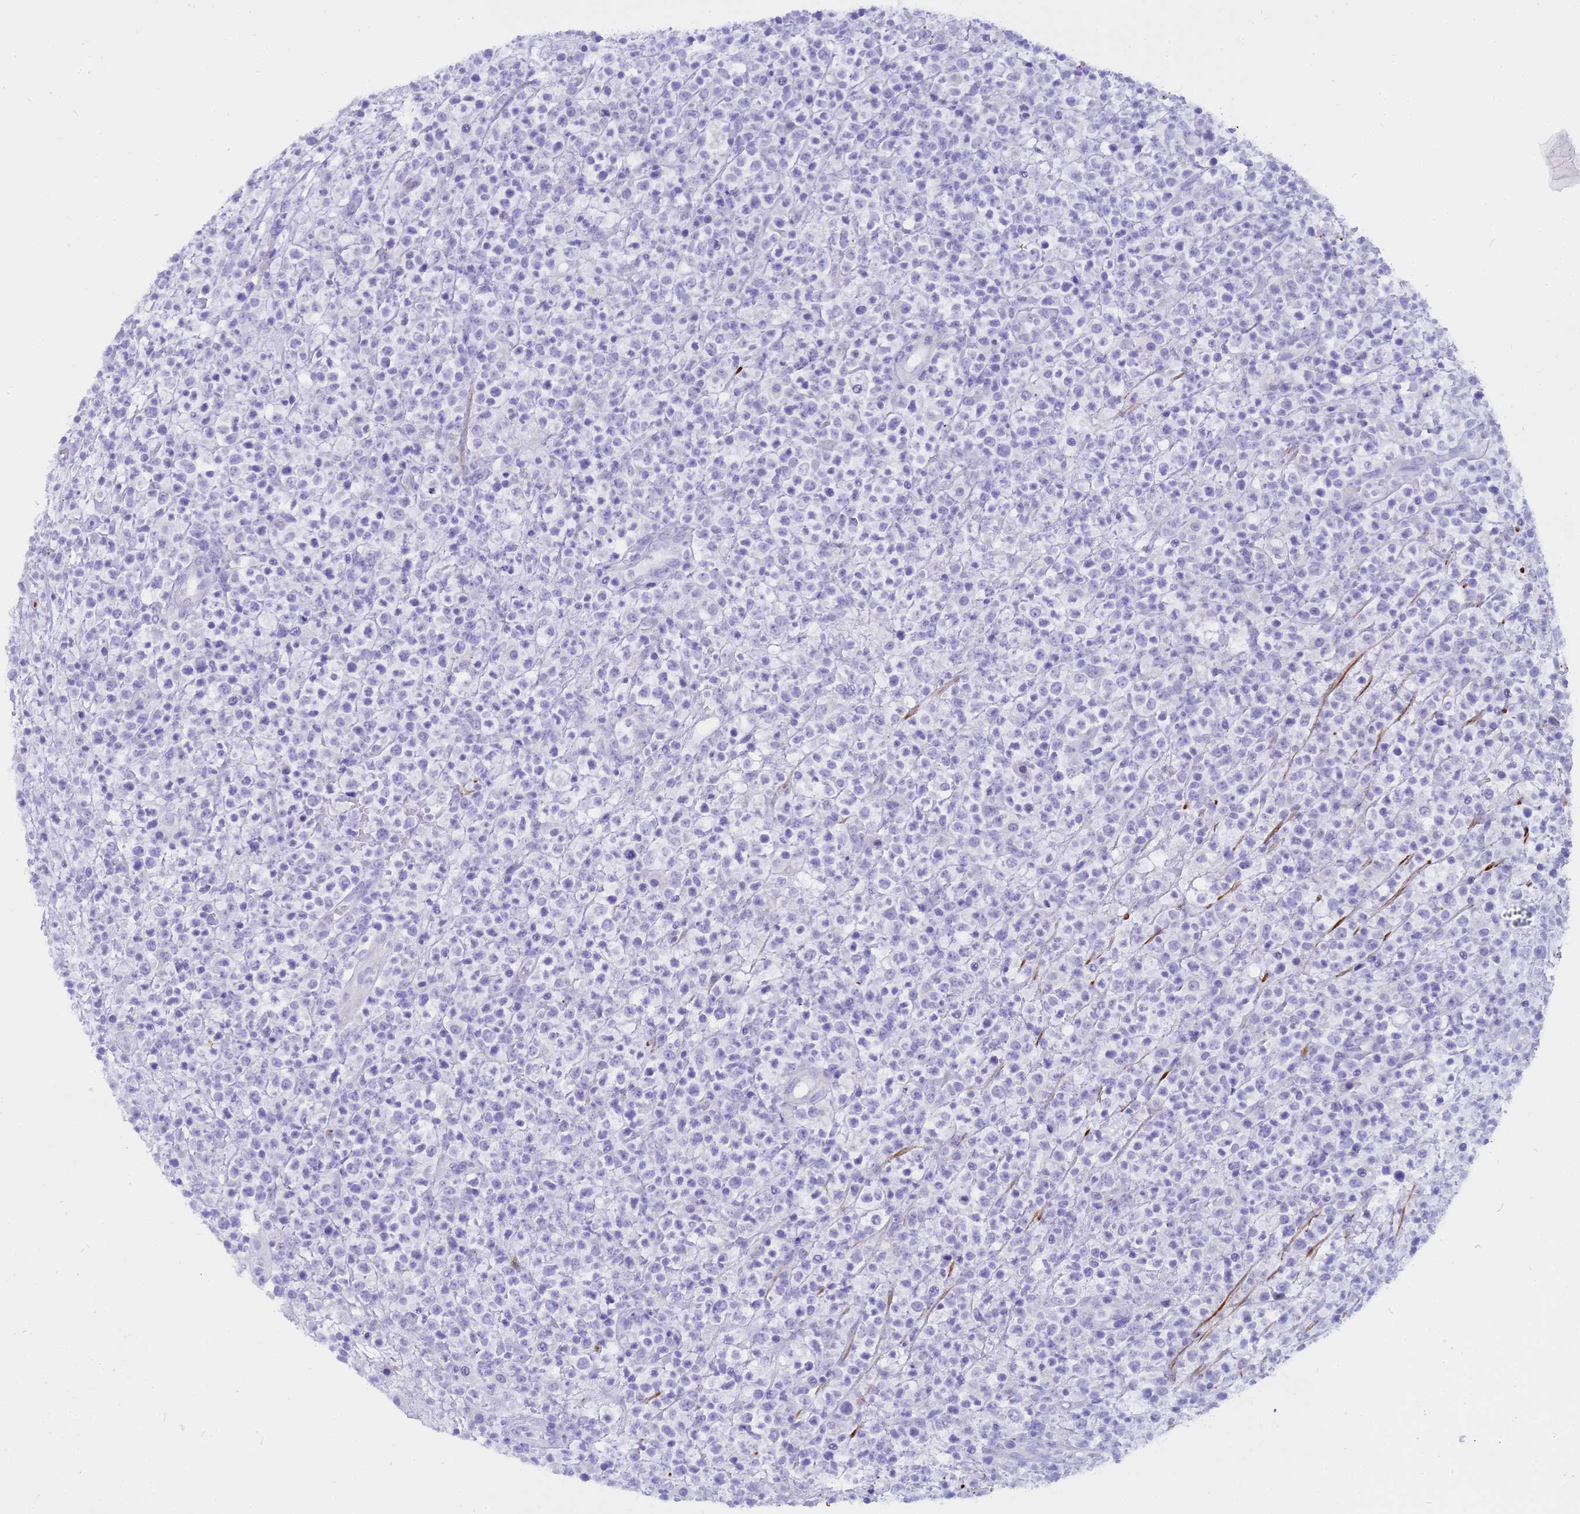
{"staining": {"intensity": "negative", "quantity": "none", "location": "none"}, "tissue": "lymphoma", "cell_type": "Tumor cells", "image_type": "cancer", "snomed": [{"axis": "morphology", "description": "Malignant lymphoma, non-Hodgkin's type, High grade"}, {"axis": "topography", "description": "Colon"}], "caption": "IHC photomicrograph of neoplastic tissue: human lymphoma stained with DAB shows no significant protein expression in tumor cells.", "gene": "ALPP", "patient": {"sex": "female", "age": 53}}